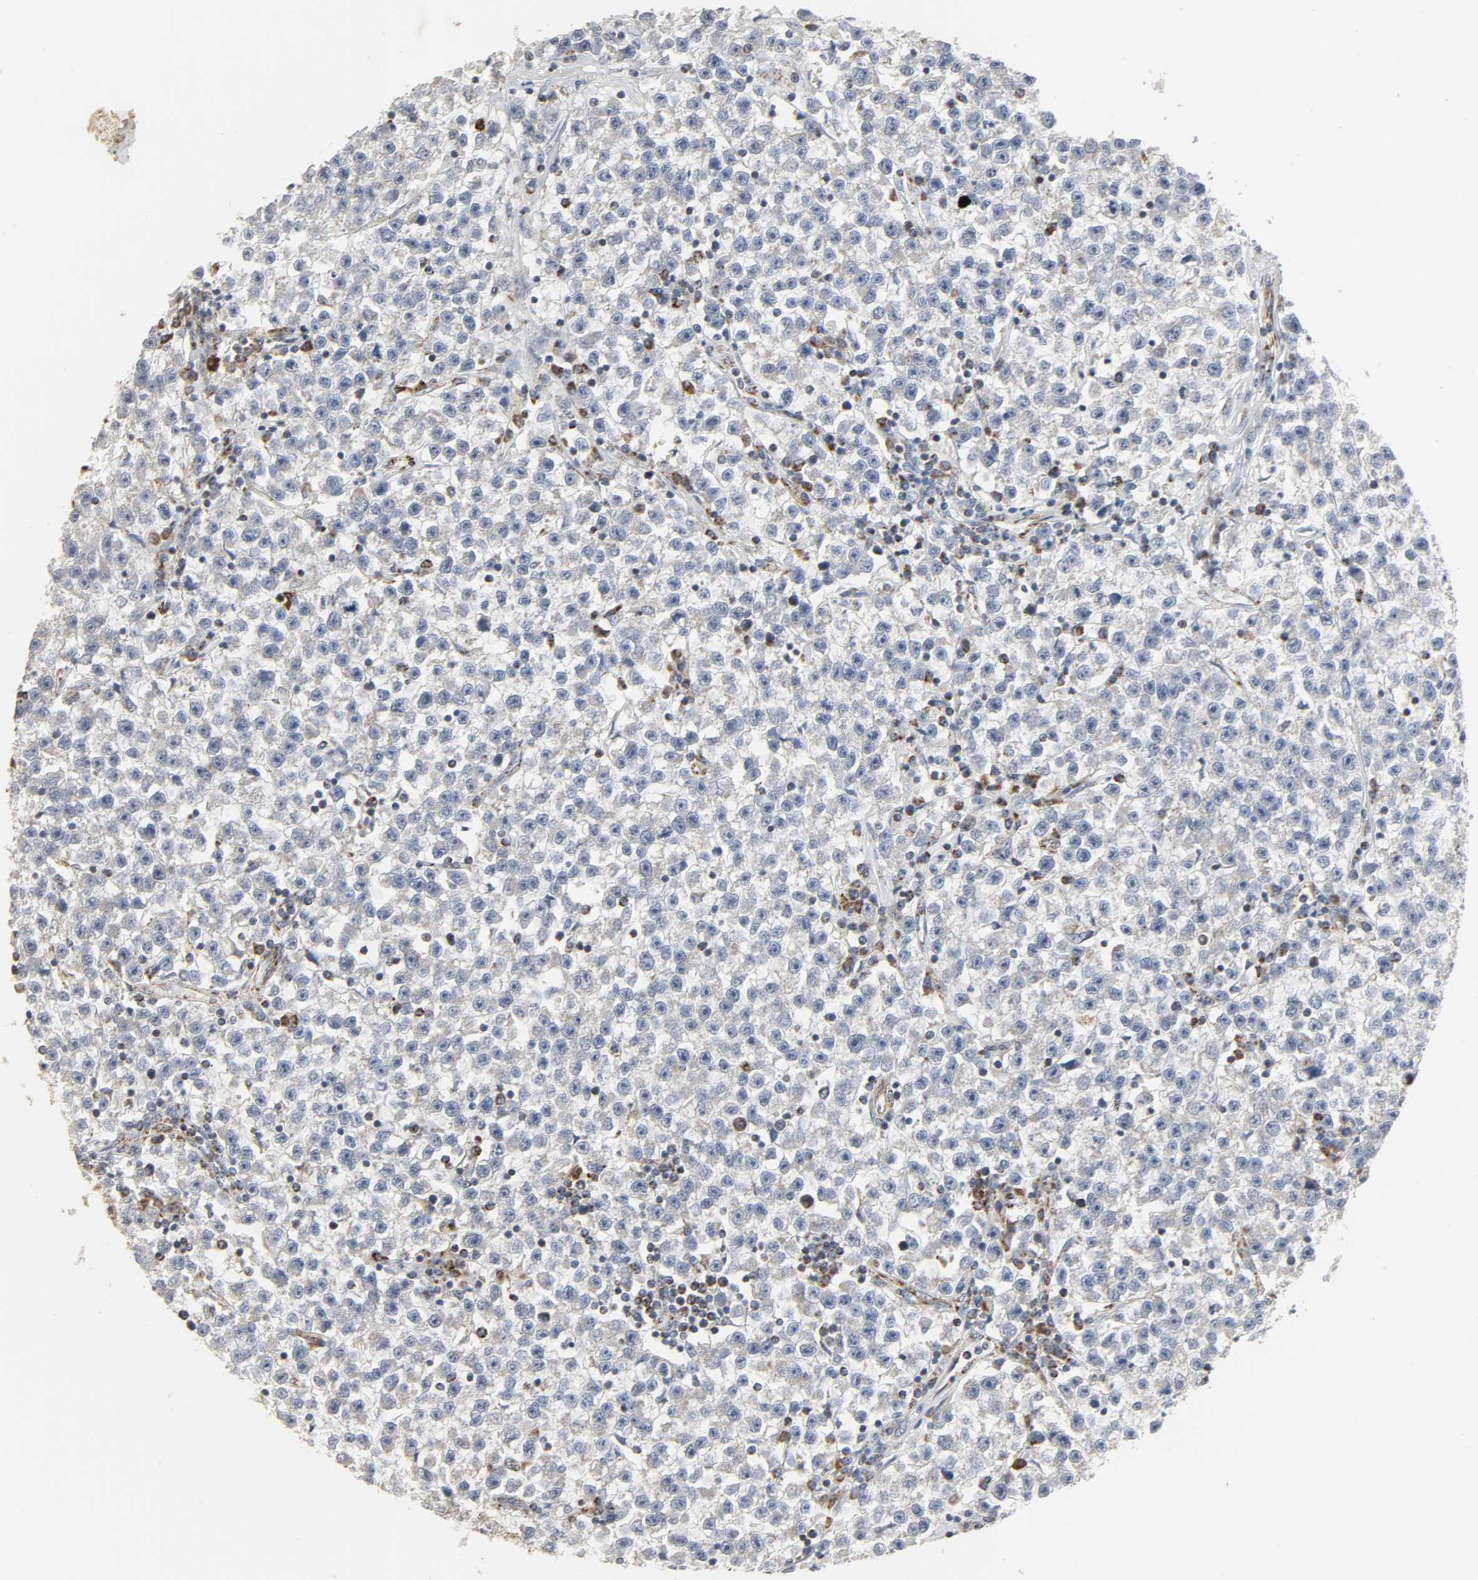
{"staining": {"intensity": "negative", "quantity": "none", "location": "none"}, "tissue": "testis cancer", "cell_type": "Tumor cells", "image_type": "cancer", "snomed": [{"axis": "morphology", "description": "Seminoma, NOS"}, {"axis": "topography", "description": "Testis"}], "caption": "DAB (3,3'-diaminobenzidine) immunohistochemical staining of testis seminoma exhibits no significant staining in tumor cells. (Brightfield microscopy of DAB (3,3'-diaminobenzidine) immunohistochemistry at high magnification).", "gene": "ACAT1", "patient": {"sex": "male", "age": 22}}